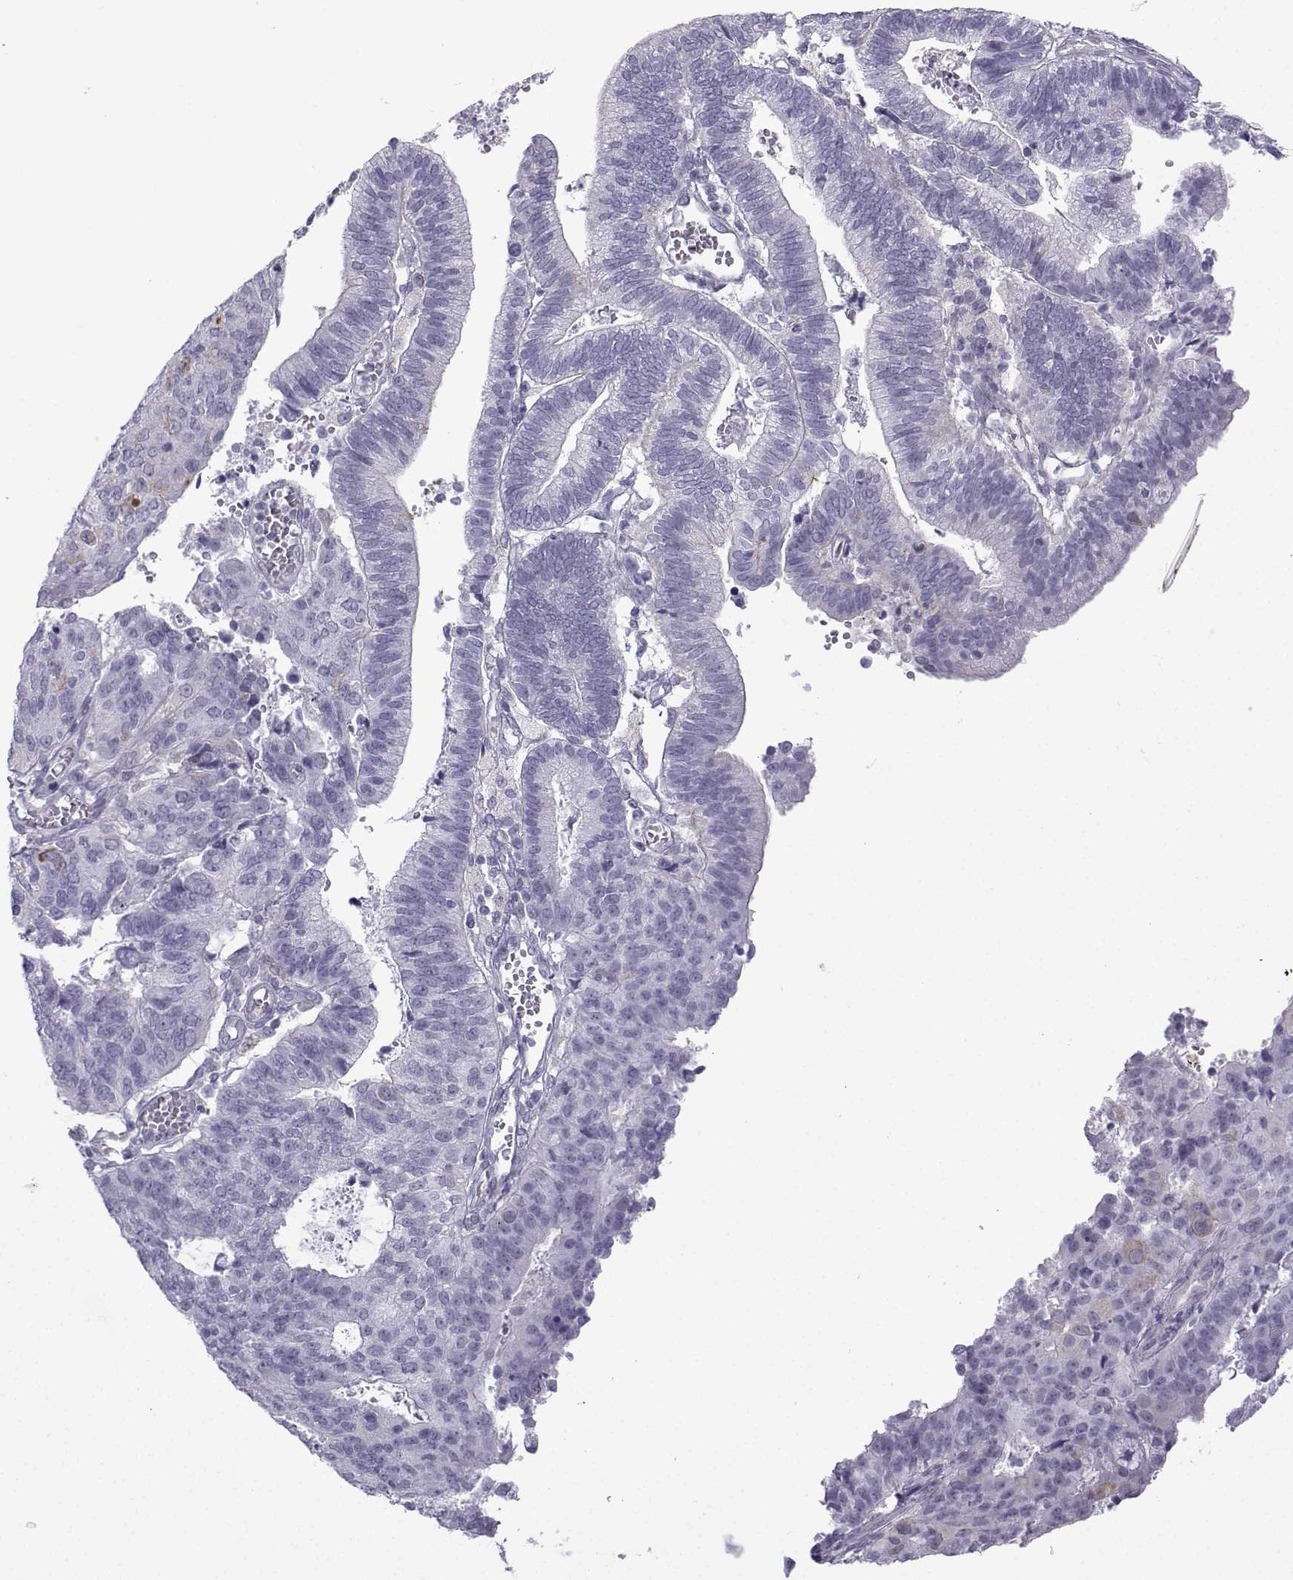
{"staining": {"intensity": "negative", "quantity": "none", "location": "none"}, "tissue": "endometrial cancer", "cell_type": "Tumor cells", "image_type": "cancer", "snomed": [{"axis": "morphology", "description": "Adenocarcinoma, NOS"}, {"axis": "topography", "description": "Endometrium"}], "caption": "The immunohistochemistry (IHC) photomicrograph has no significant staining in tumor cells of adenocarcinoma (endometrial) tissue. (DAB immunohistochemistry visualized using brightfield microscopy, high magnification).", "gene": "CFAP53", "patient": {"sex": "female", "age": 82}}